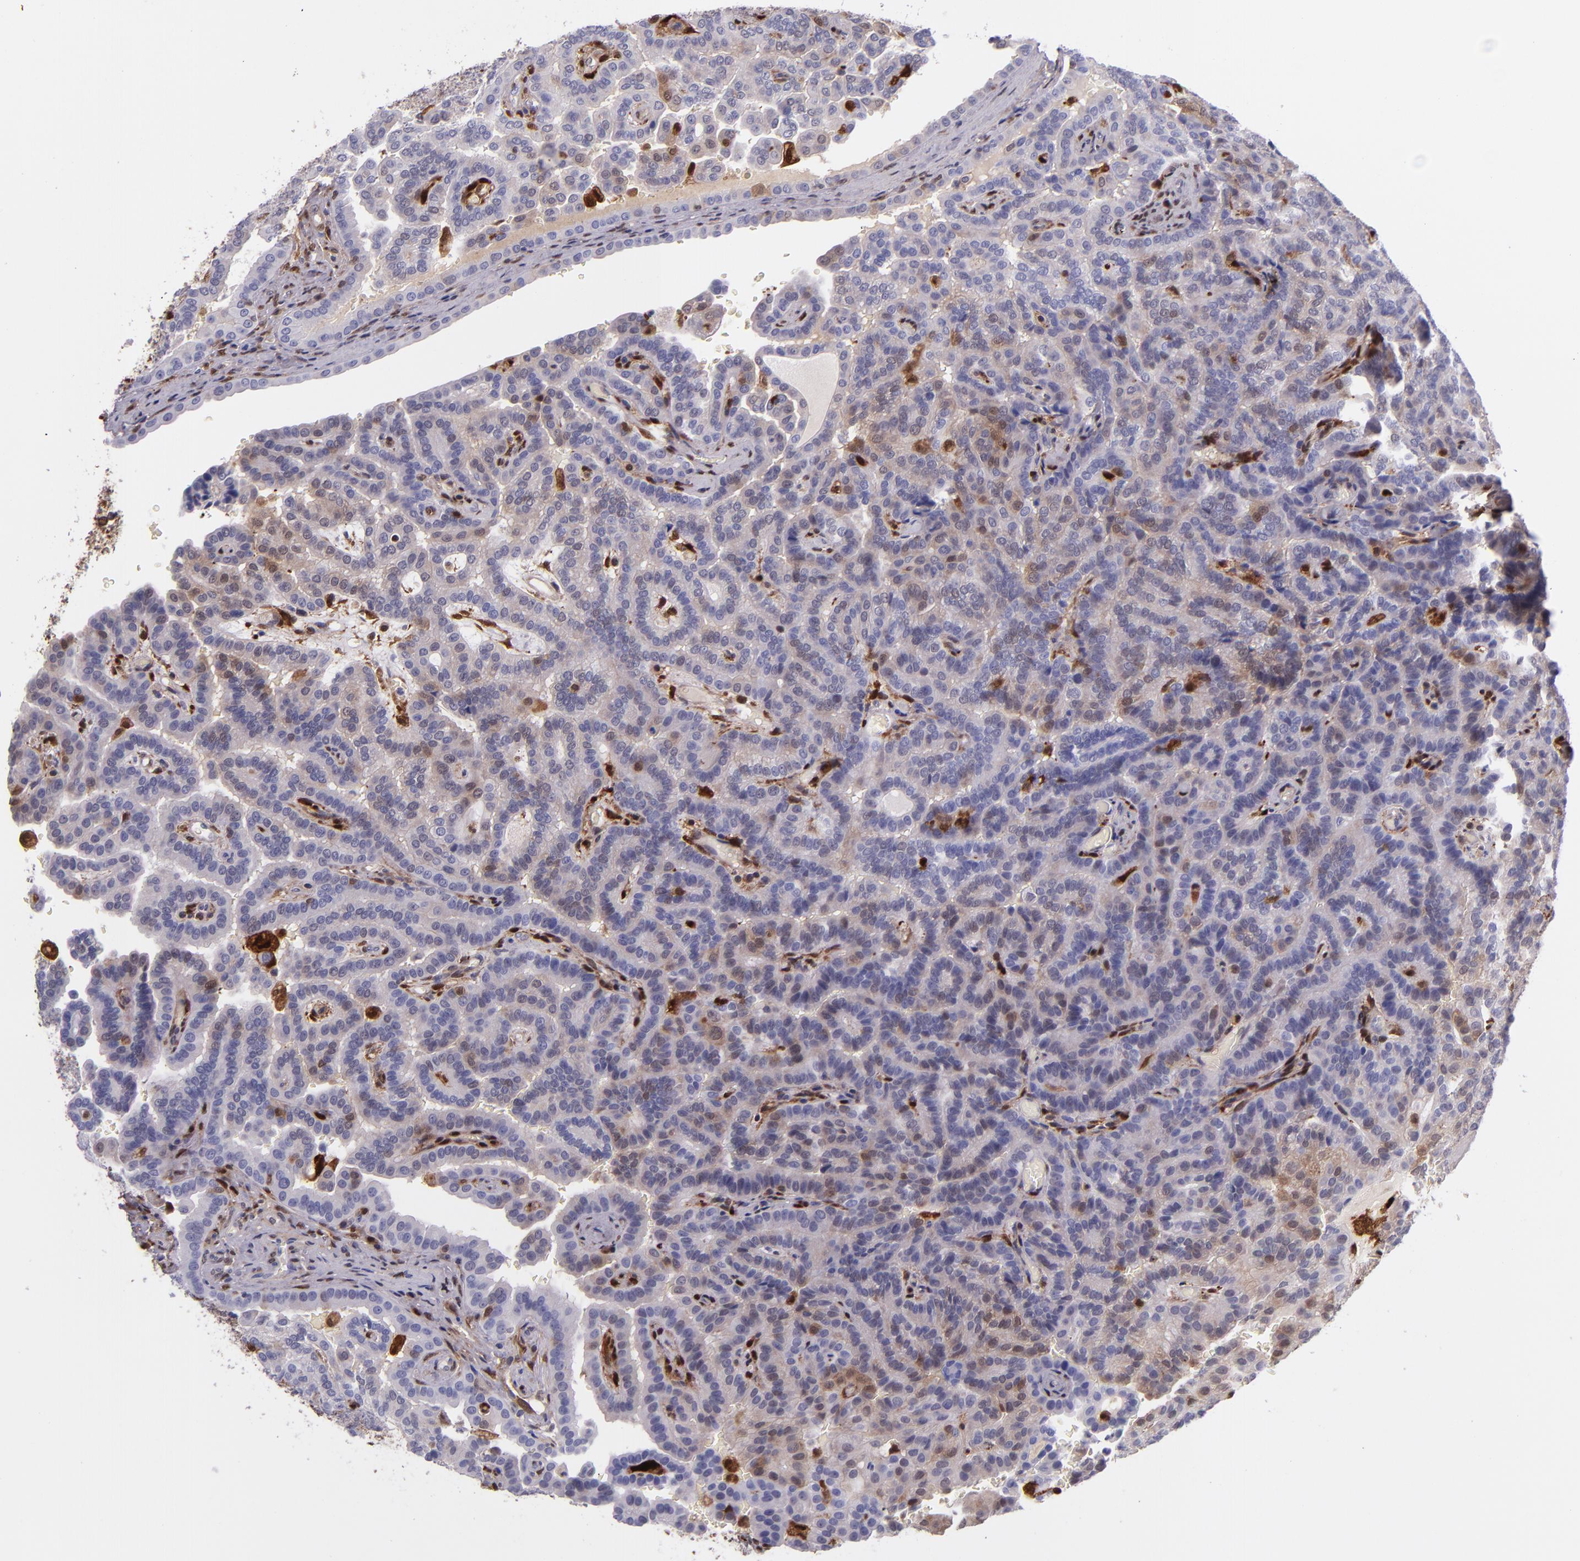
{"staining": {"intensity": "moderate", "quantity": "<25%", "location": "cytoplasmic/membranous"}, "tissue": "renal cancer", "cell_type": "Tumor cells", "image_type": "cancer", "snomed": [{"axis": "morphology", "description": "Adenocarcinoma, NOS"}, {"axis": "topography", "description": "Kidney"}], "caption": "A brown stain shows moderate cytoplasmic/membranous positivity of a protein in renal cancer (adenocarcinoma) tumor cells. Nuclei are stained in blue.", "gene": "LGALS1", "patient": {"sex": "male", "age": 61}}